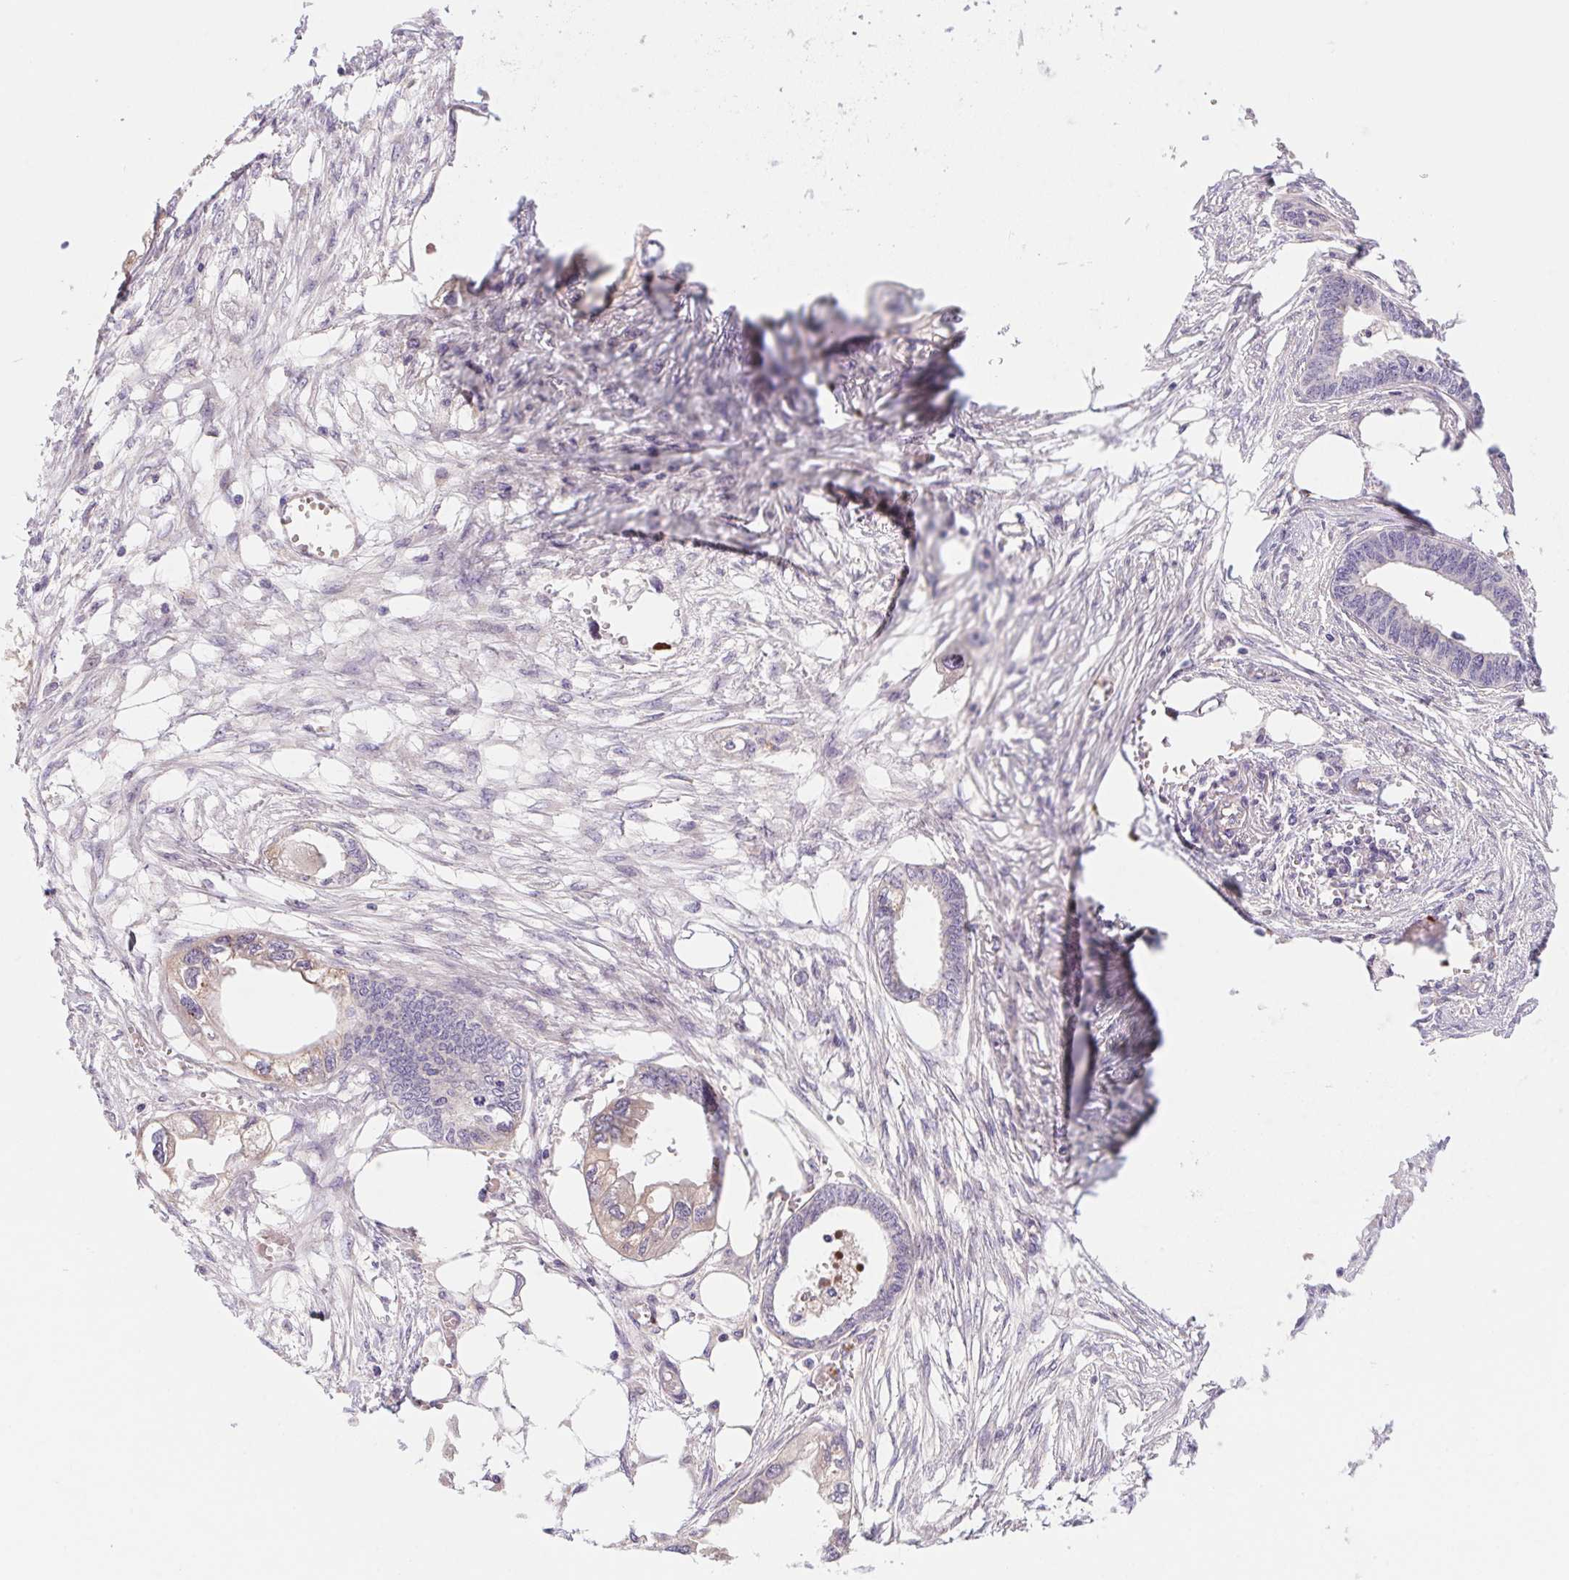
{"staining": {"intensity": "weak", "quantity": "<25%", "location": "cytoplasmic/membranous"}, "tissue": "endometrial cancer", "cell_type": "Tumor cells", "image_type": "cancer", "snomed": [{"axis": "morphology", "description": "Adenocarcinoma, NOS"}, {"axis": "morphology", "description": "Adenocarcinoma, metastatic, NOS"}, {"axis": "topography", "description": "Adipose tissue"}, {"axis": "topography", "description": "Endometrium"}], "caption": "Histopathology image shows no significant protein staining in tumor cells of endometrial cancer. The staining is performed using DAB brown chromogen with nuclei counter-stained in using hematoxylin.", "gene": "PRKAA1", "patient": {"sex": "female", "age": 67}}